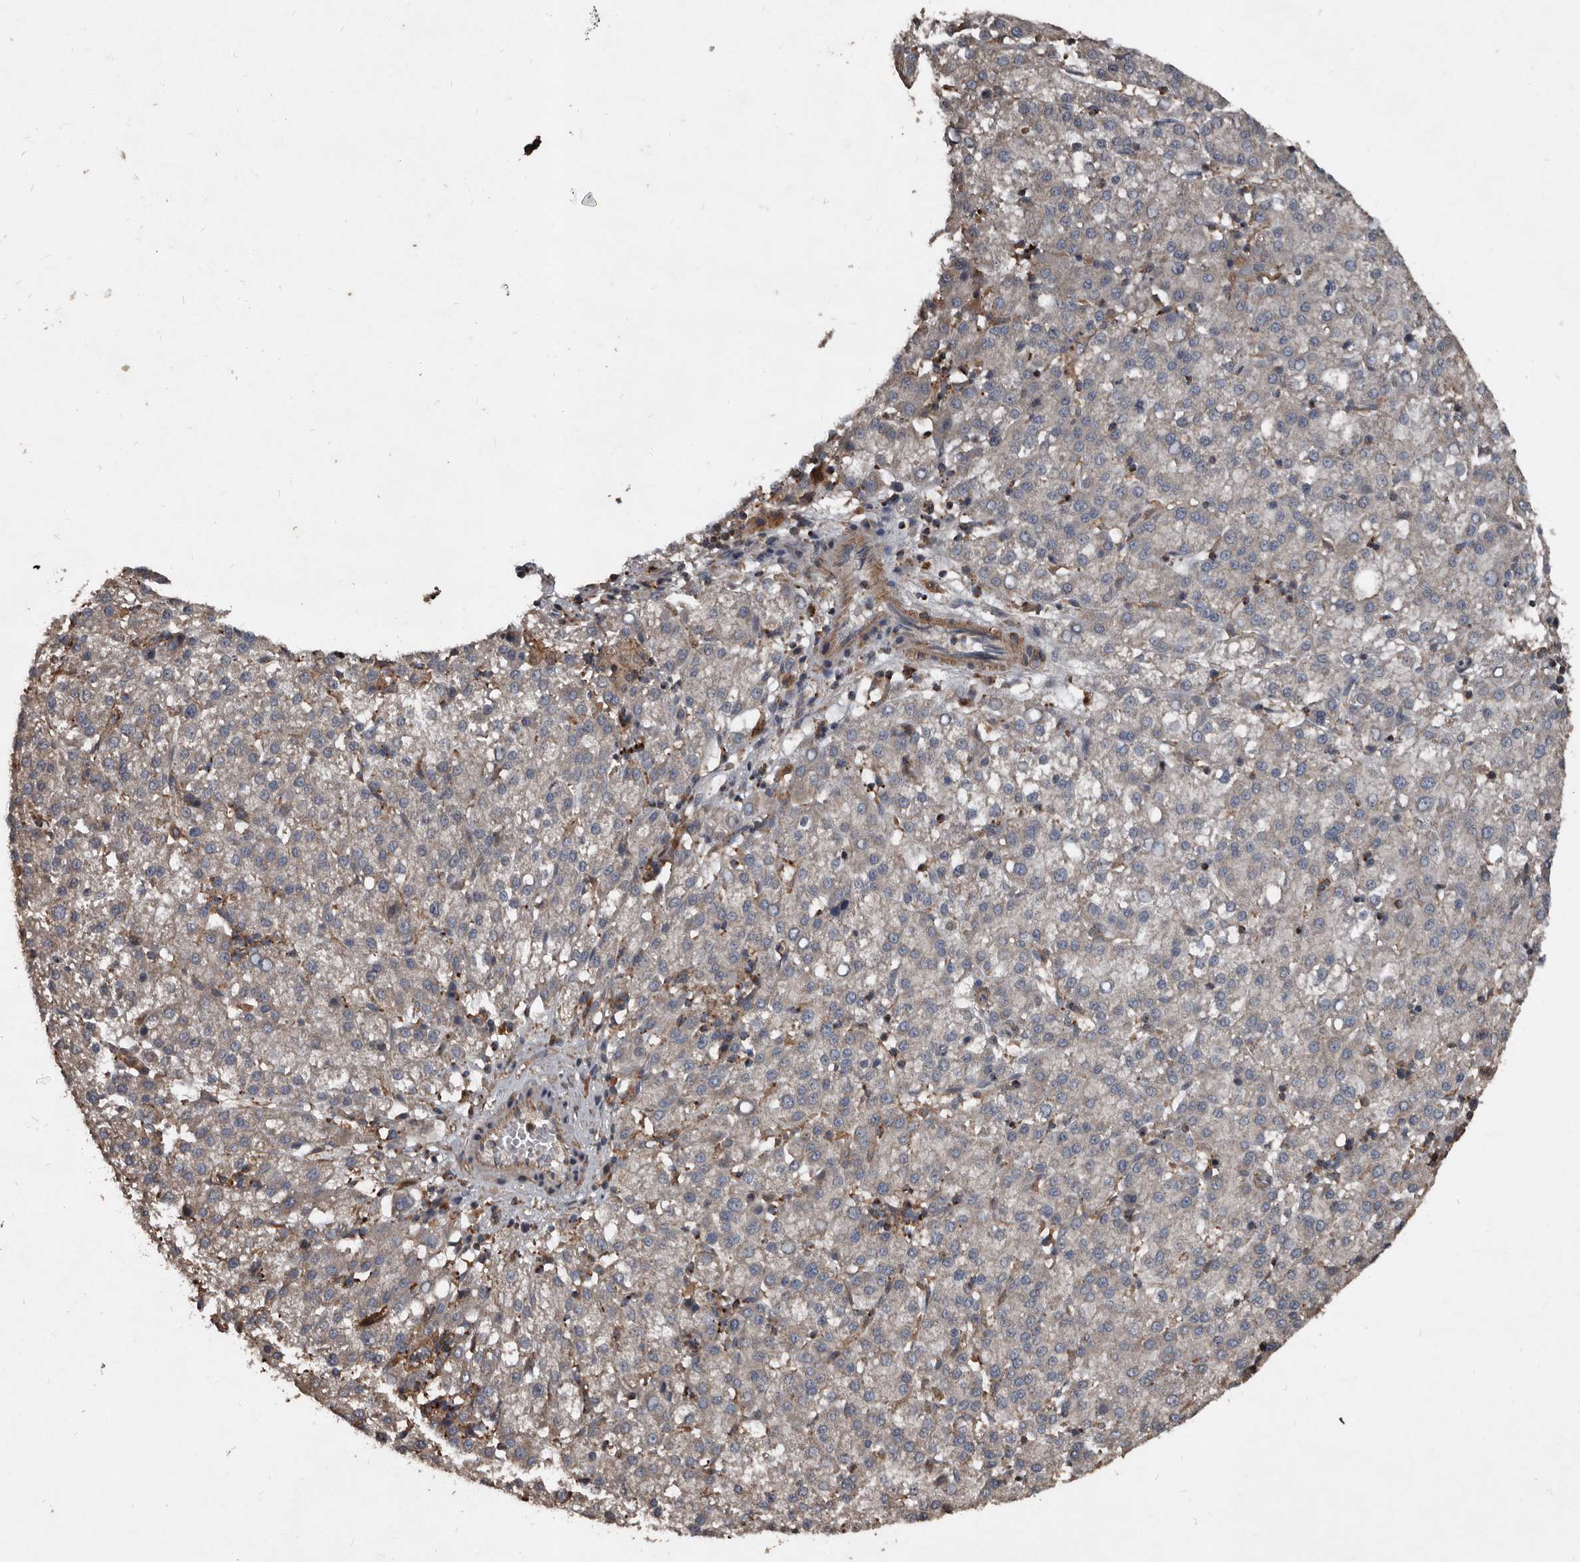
{"staining": {"intensity": "negative", "quantity": "none", "location": "none"}, "tissue": "liver cancer", "cell_type": "Tumor cells", "image_type": "cancer", "snomed": [{"axis": "morphology", "description": "Carcinoma, Hepatocellular, NOS"}, {"axis": "topography", "description": "Liver"}], "caption": "The image exhibits no staining of tumor cells in liver cancer (hepatocellular carcinoma).", "gene": "GREB1", "patient": {"sex": "female", "age": 58}}